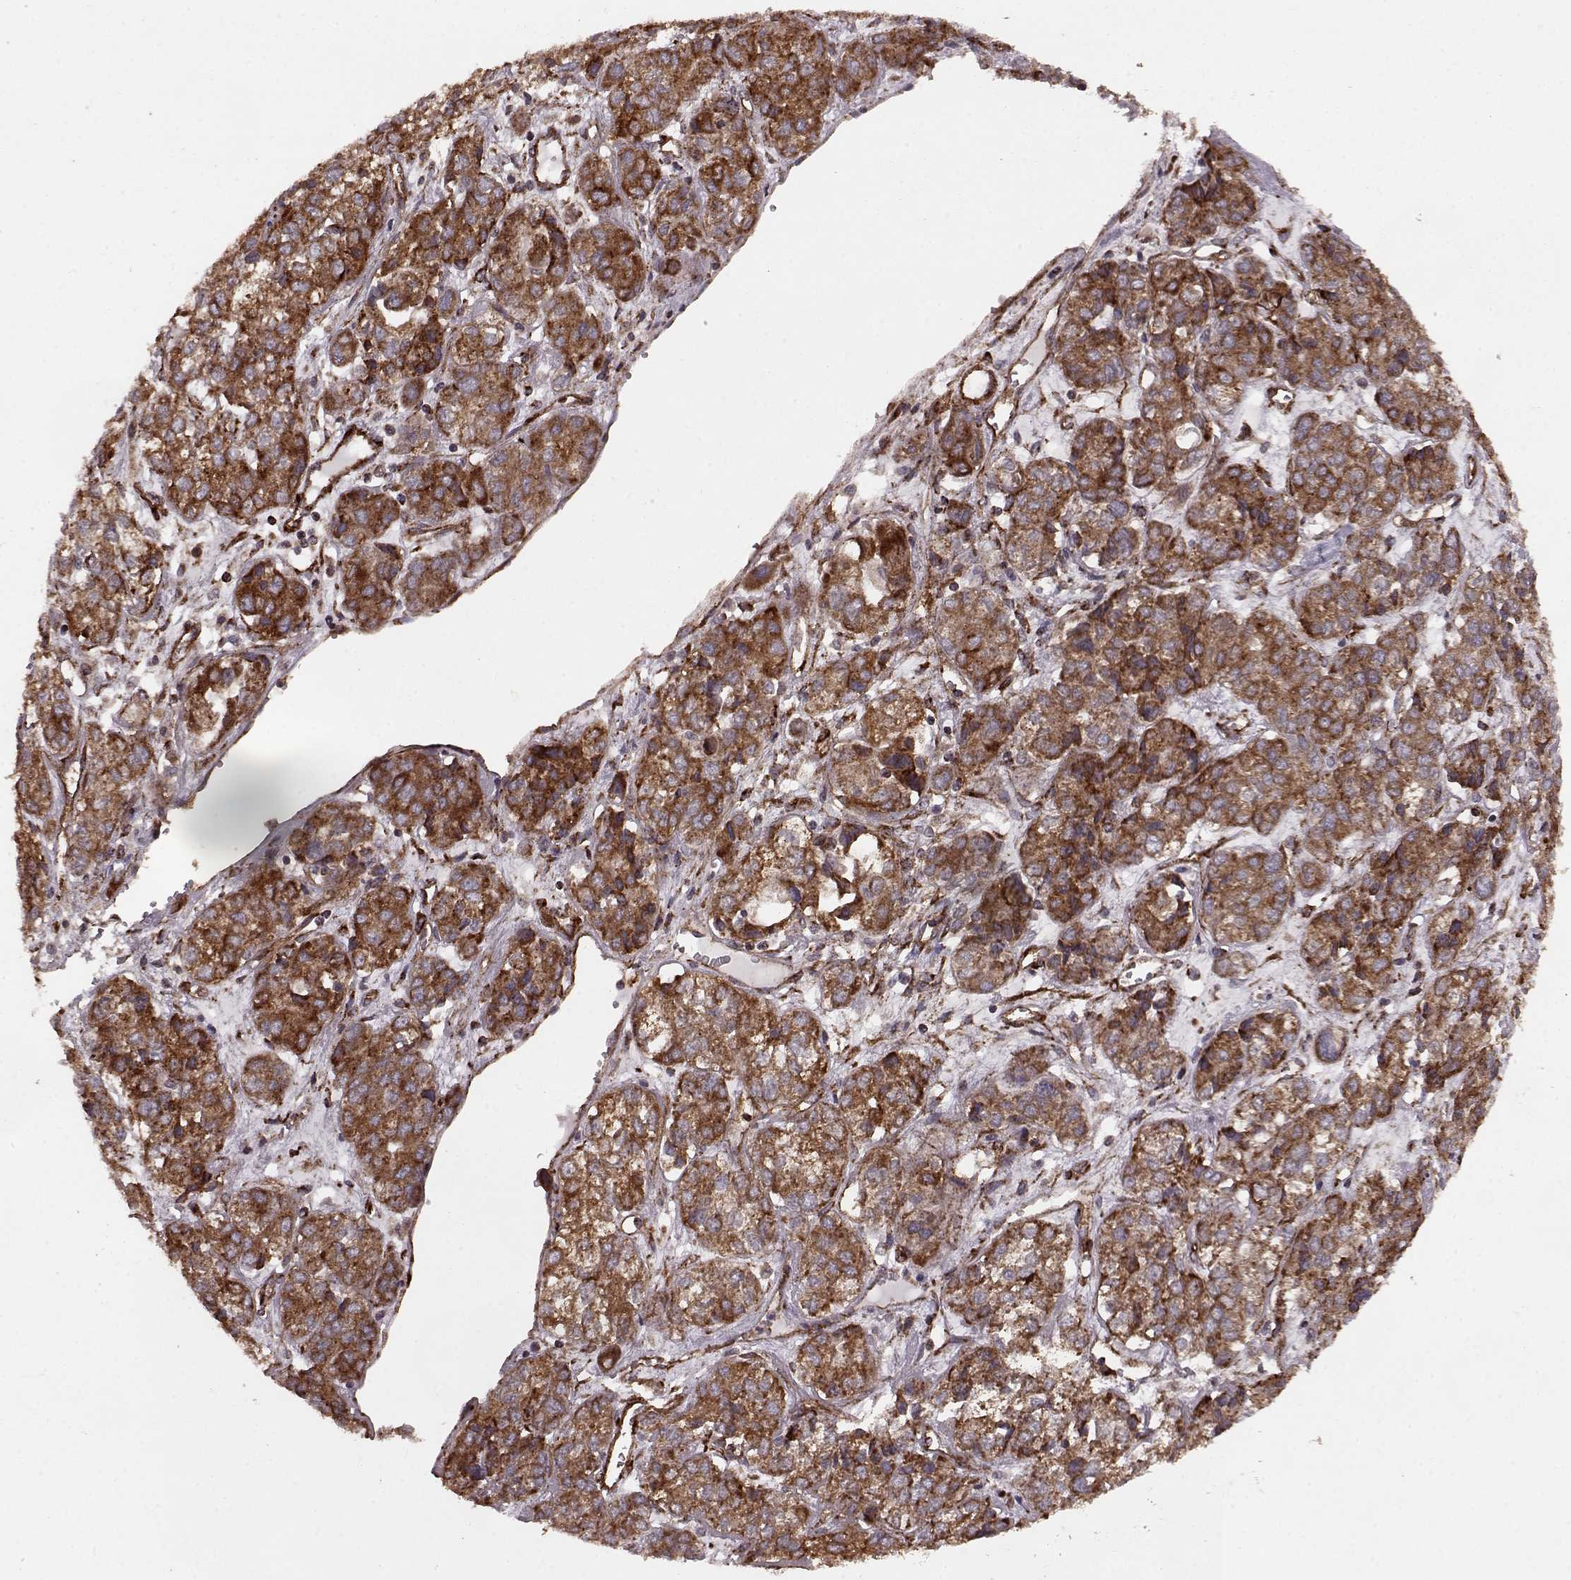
{"staining": {"intensity": "strong", "quantity": "25%-75%", "location": "cytoplasmic/membranous"}, "tissue": "ovarian cancer", "cell_type": "Tumor cells", "image_type": "cancer", "snomed": [{"axis": "morphology", "description": "Carcinoma, endometroid"}, {"axis": "topography", "description": "Ovary"}], "caption": "IHC (DAB) staining of endometroid carcinoma (ovarian) reveals strong cytoplasmic/membranous protein expression in about 25%-75% of tumor cells.", "gene": "FXN", "patient": {"sex": "female", "age": 64}}